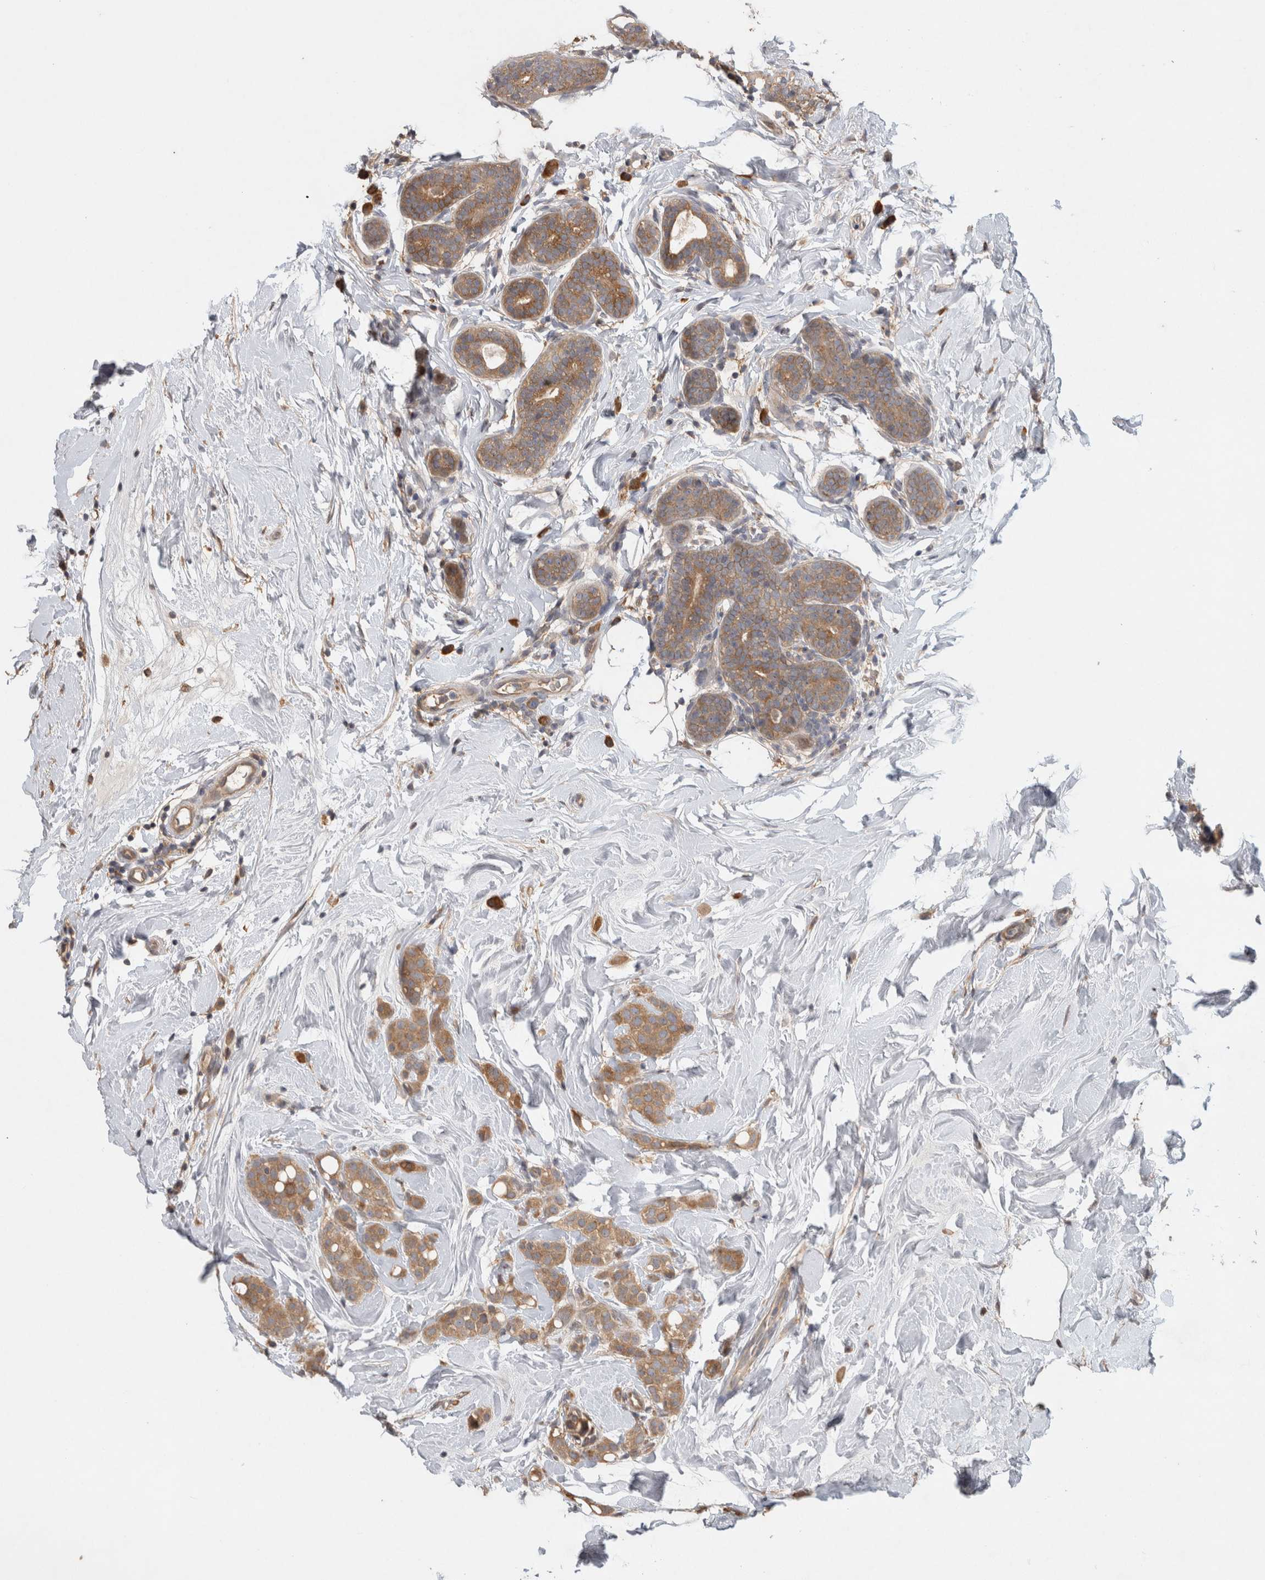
{"staining": {"intensity": "moderate", "quantity": ">75%", "location": "cytoplasmic/membranous"}, "tissue": "breast cancer", "cell_type": "Tumor cells", "image_type": "cancer", "snomed": [{"axis": "morphology", "description": "Lobular carcinoma, in situ"}, {"axis": "morphology", "description": "Lobular carcinoma"}, {"axis": "topography", "description": "Breast"}], "caption": "Immunohistochemistry (IHC) micrograph of human lobular carcinoma in situ (breast) stained for a protein (brown), which displays medium levels of moderate cytoplasmic/membranous positivity in about >75% of tumor cells.", "gene": "VEPH1", "patient": {"sex": "female", "age": 41}}